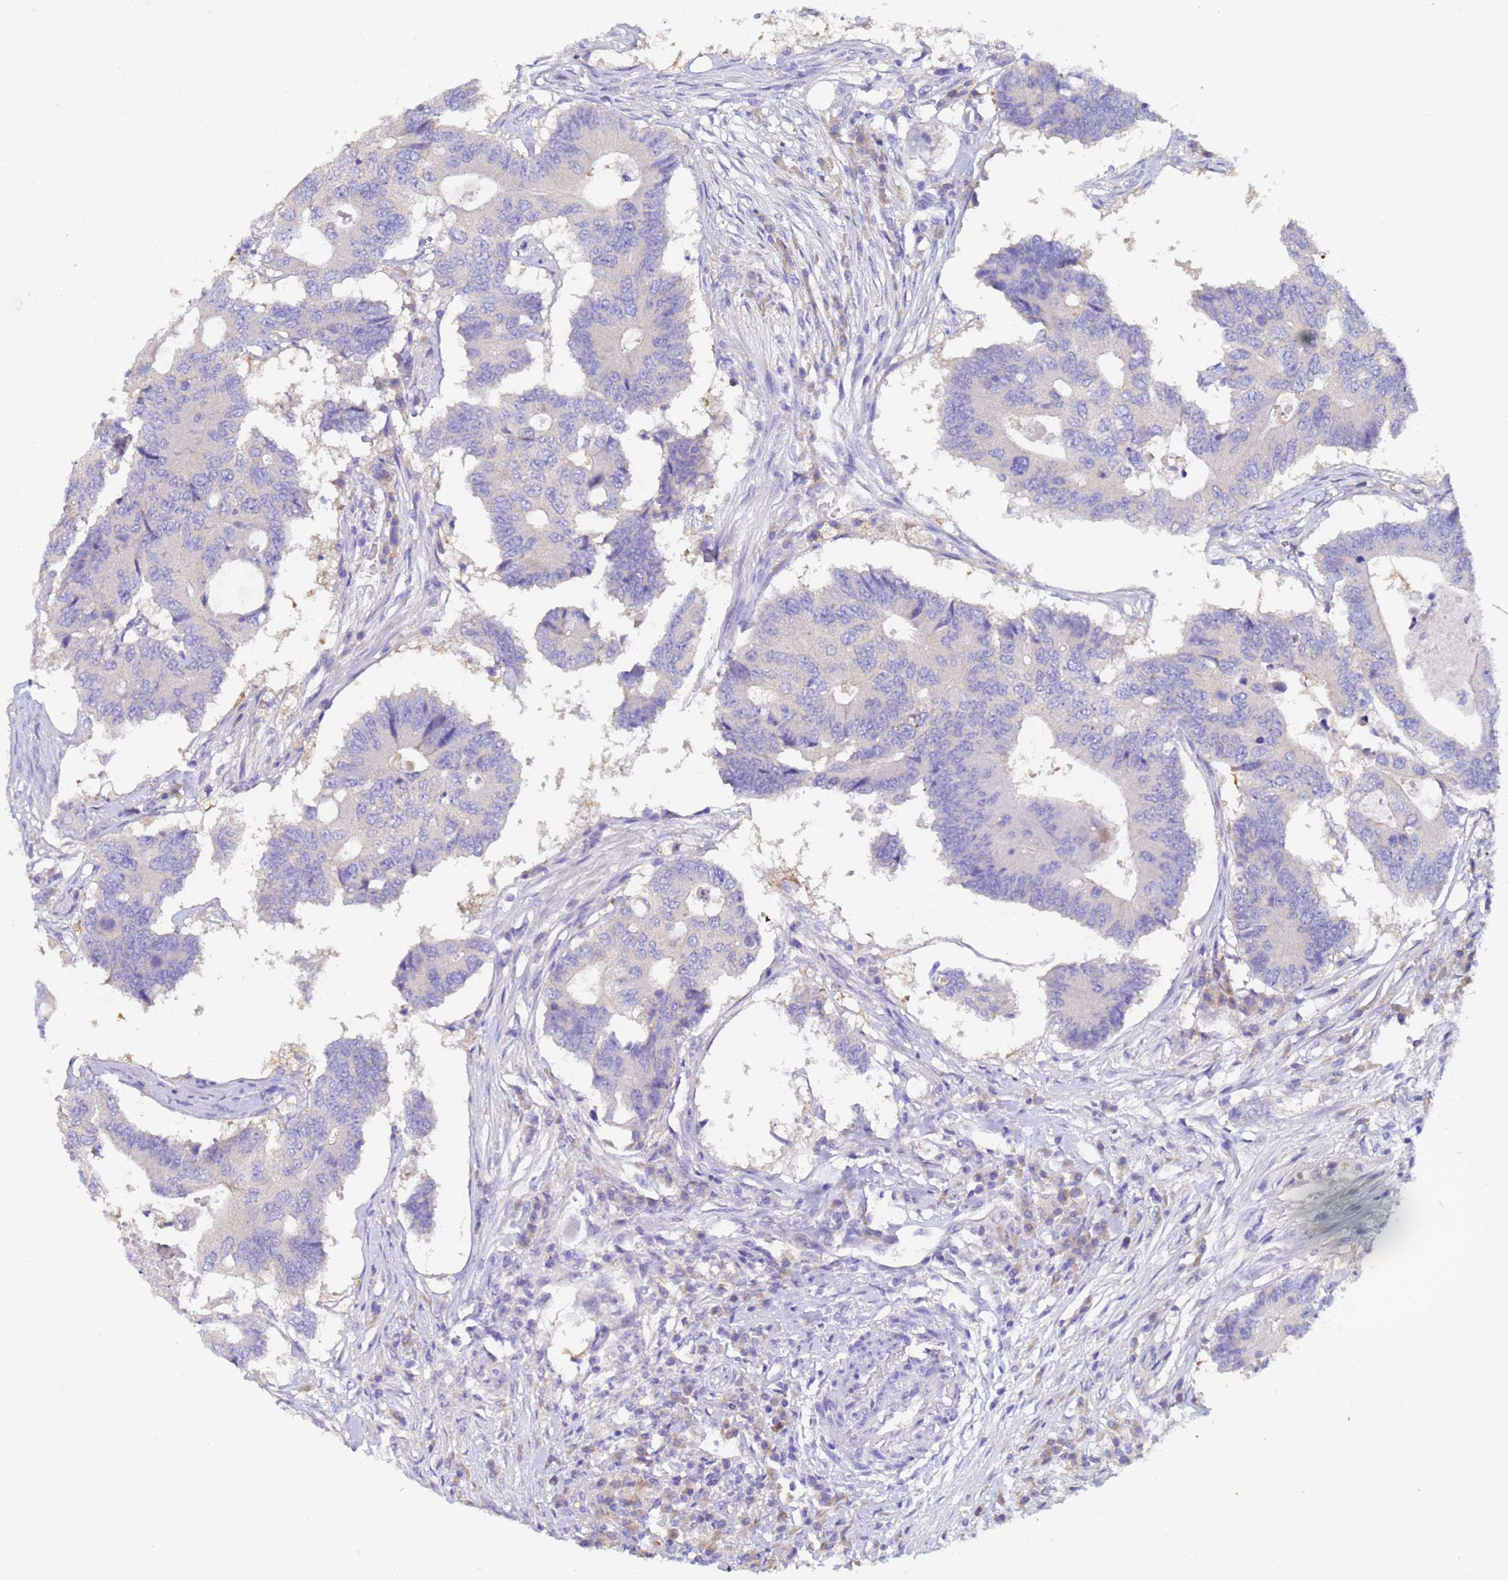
{"staining": {"intensity": "negative", "quantity": "none", "location": "none"}, "tissue": "colorectal cancer", "cell_type": "Tumor cells", "image_type": "cancer", "snomed": [{"axis": "morphology", "description": "Adenocarcinoma, NOS"}, {"axis": "topography", "description": "Colon"}], "caption": "High magnification brightfield microscopy of adenocarcinoma (colorectal) stained with DAB (3,3'-diaminobenzidine) (brown) and counterstained with hematoxylin (blue): tumor cells show no significant expression.", "gene": "UBE2O", "patient": {"sex": "male", "age": 71}}